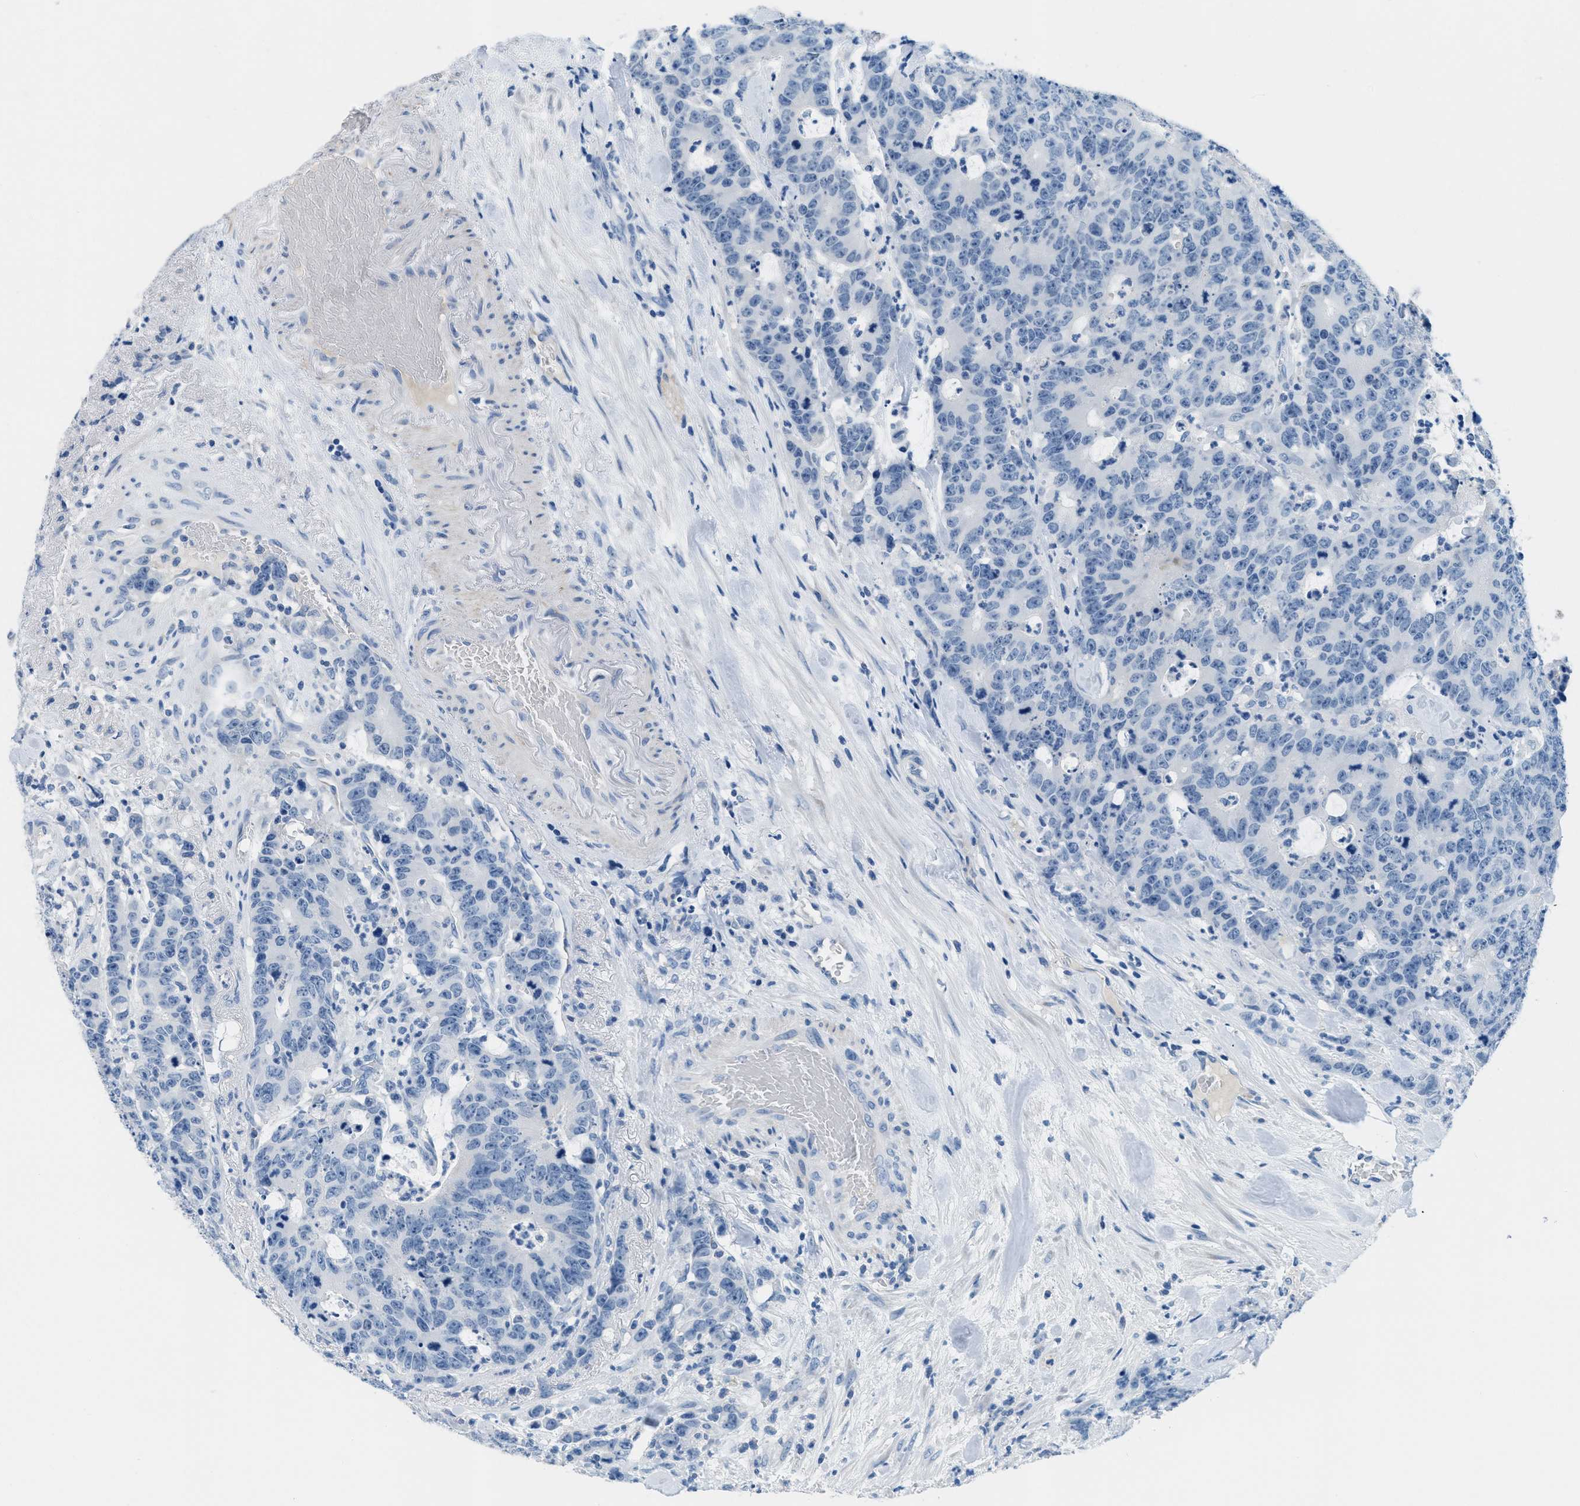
{"staining": {"intensity": "negative", "quantity": "none", "location": "none"}, "tissue": "colorectal cancer", "cell_type": "Tumor cells", "image_type": "cancer", "snomed": [{"axis": "morphology", "description": "Adenocarcinoma, NOS"}, {"axis": "topography", "description": "Colon"}], "caption": "Histopathology image shows no significant protein staining in tumor cells of colorectal cancer (adenocarcinoma).", "gene": "MGARP", "patient": {"sex": "female", "age": 86}}